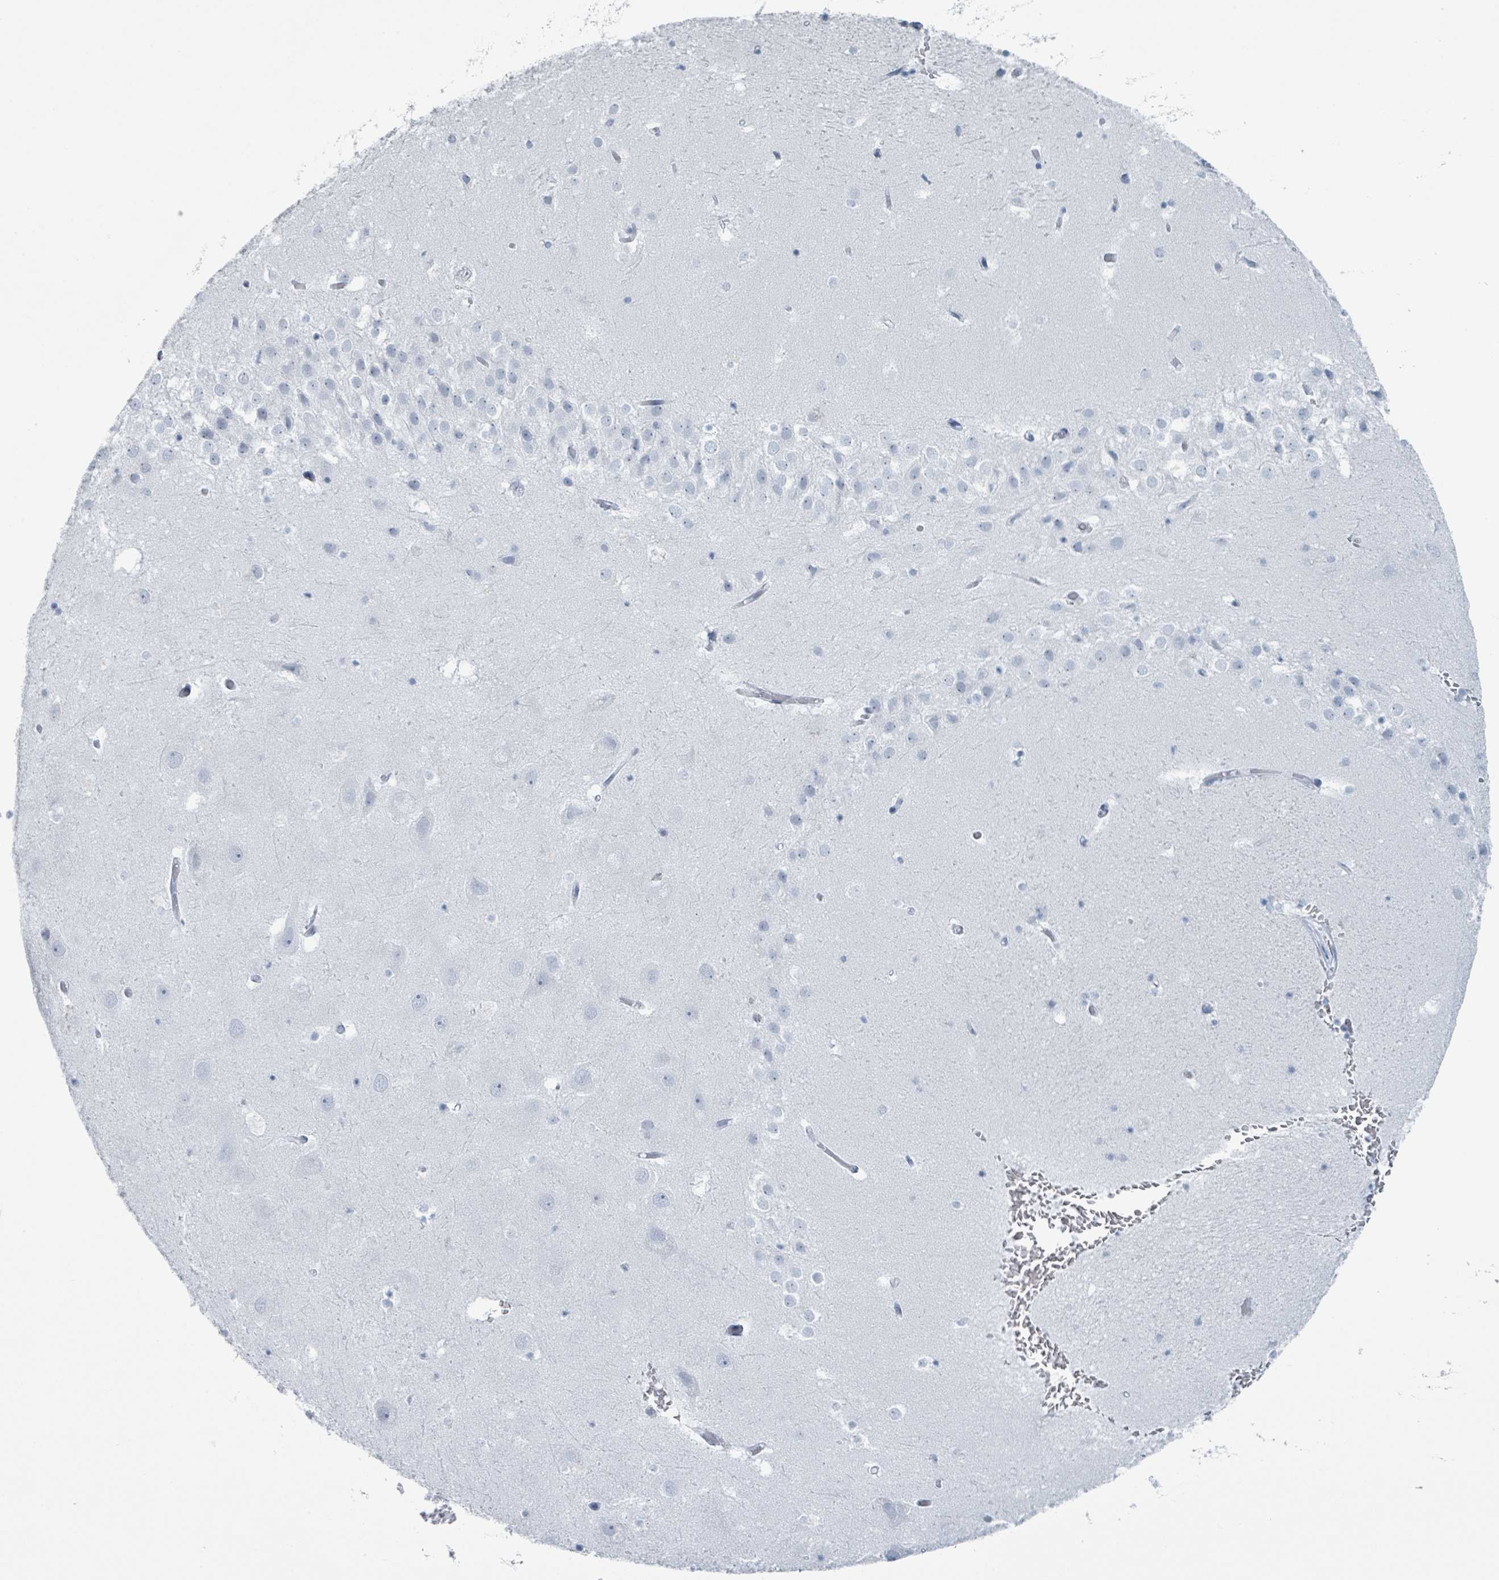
{"staining": {"intensity": "negative", "quantity": "none", "location": "none"}, "tissue": "hippocampus", "cell_type": "Glial cells", "image_type": "normal", "snomed": [{"axis": "morphology", "description": "Normal tissue, NOS"}, {"axis": "topography", "description": "Hippocampus"}], "caption": "The histopathology image demonstrates no staining of glial cells in unremarkable hippocampus. Nuclei are stained in blue.", "gene": "GPR15LG", "patient": {"sex": "female", "age": 52}}